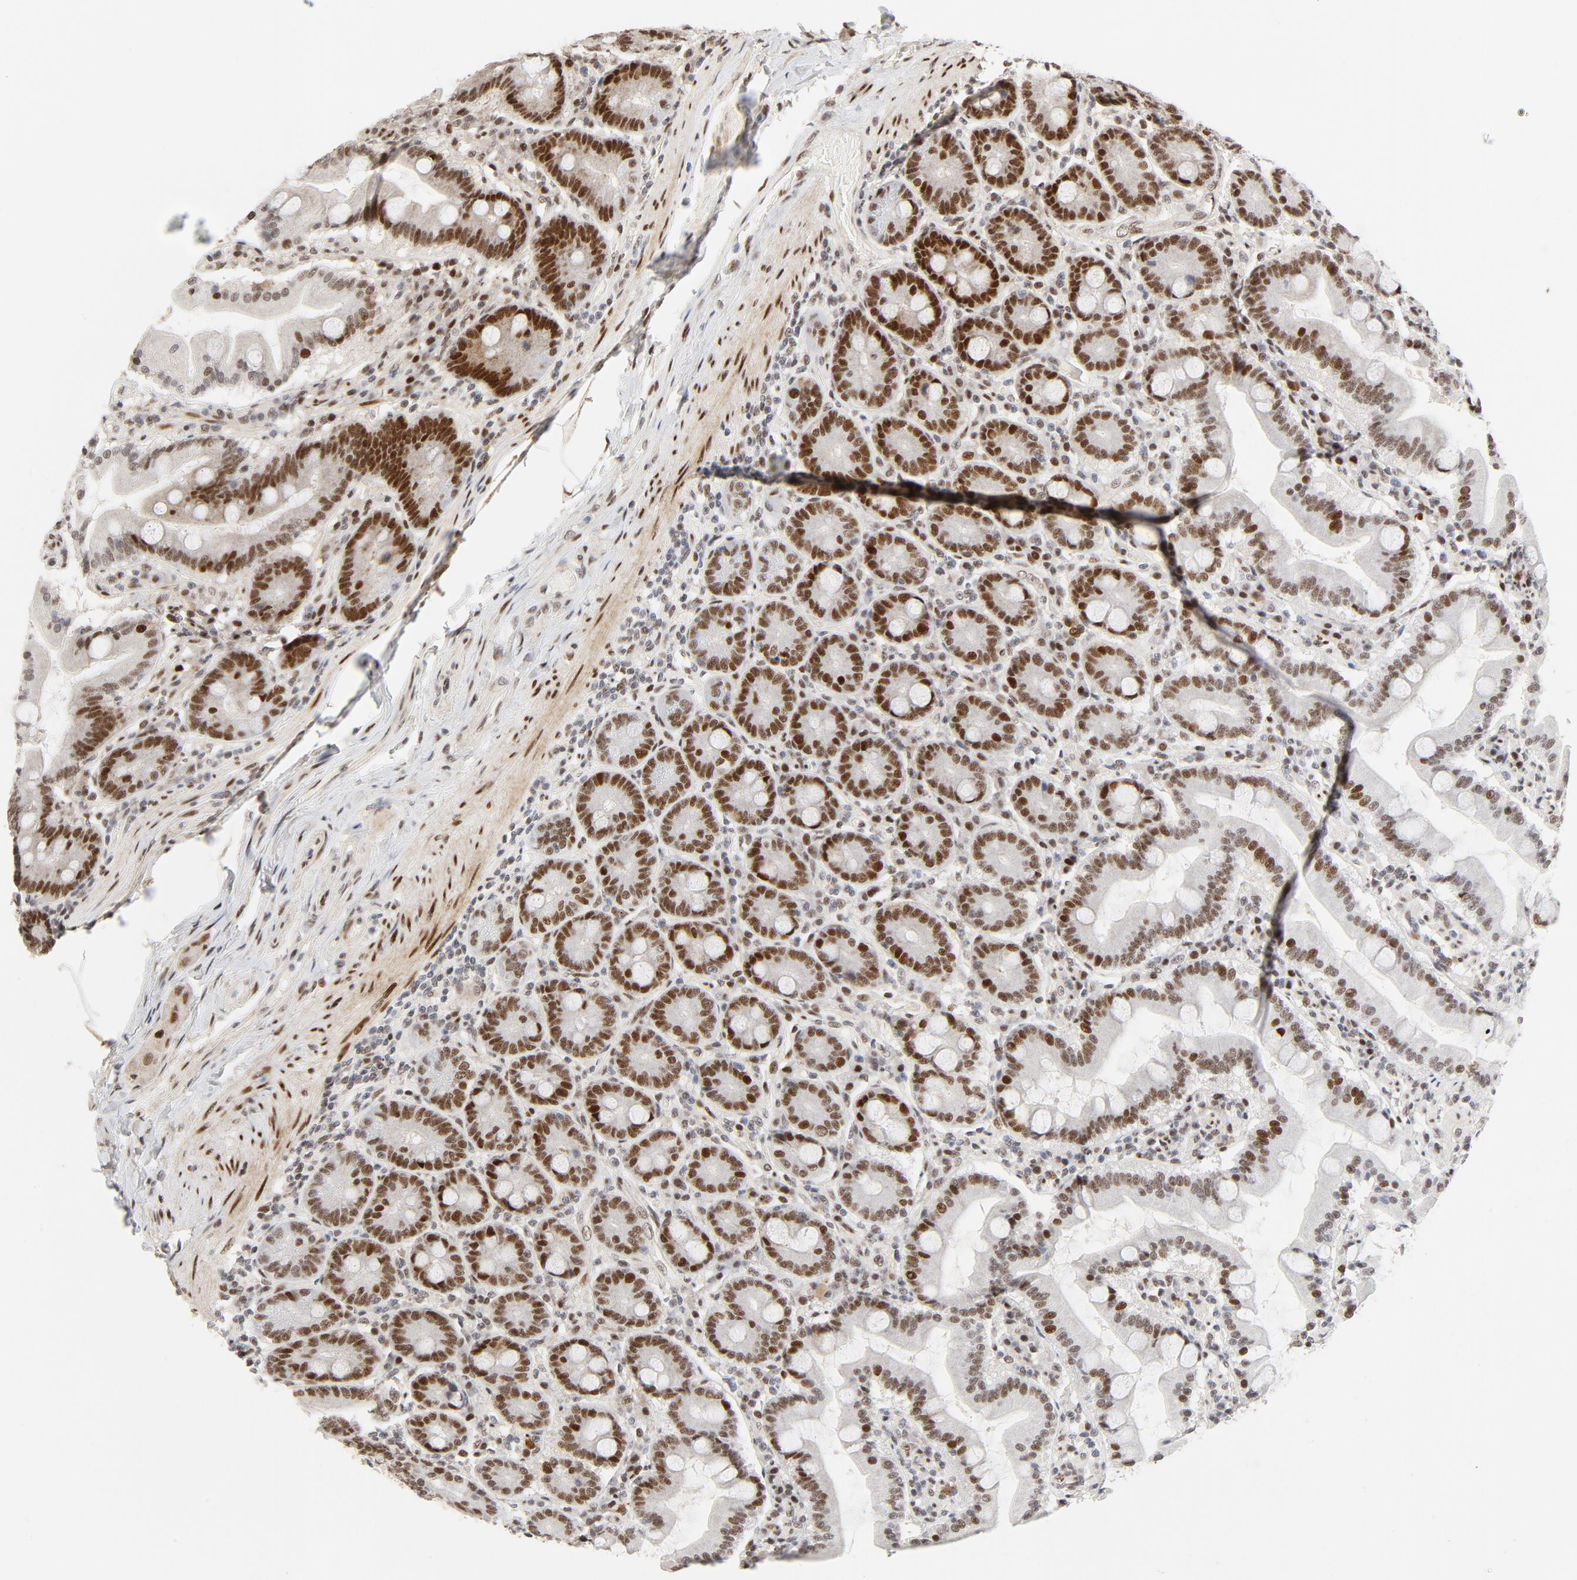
{"staining": {"intensity": "strong", "quantity": ">75%", "location": "nuclear"}, "tissue": "duodenum", "cell_type": "Glandular cells", "image_type": "normal", "snomed": [{"axis": "morphology", "description": "Normal tissue, NOS"}, {"axis": "topography", "description": "Duodenum"}], "caption": "This micrograph shows immunohistochemistry (IHC) staining of benign duodenum, with high strong nuclear positivity in about >75% of glandular cells.", "gene": "GTF2I", "patient": {"sex": "female", "age": 64}}